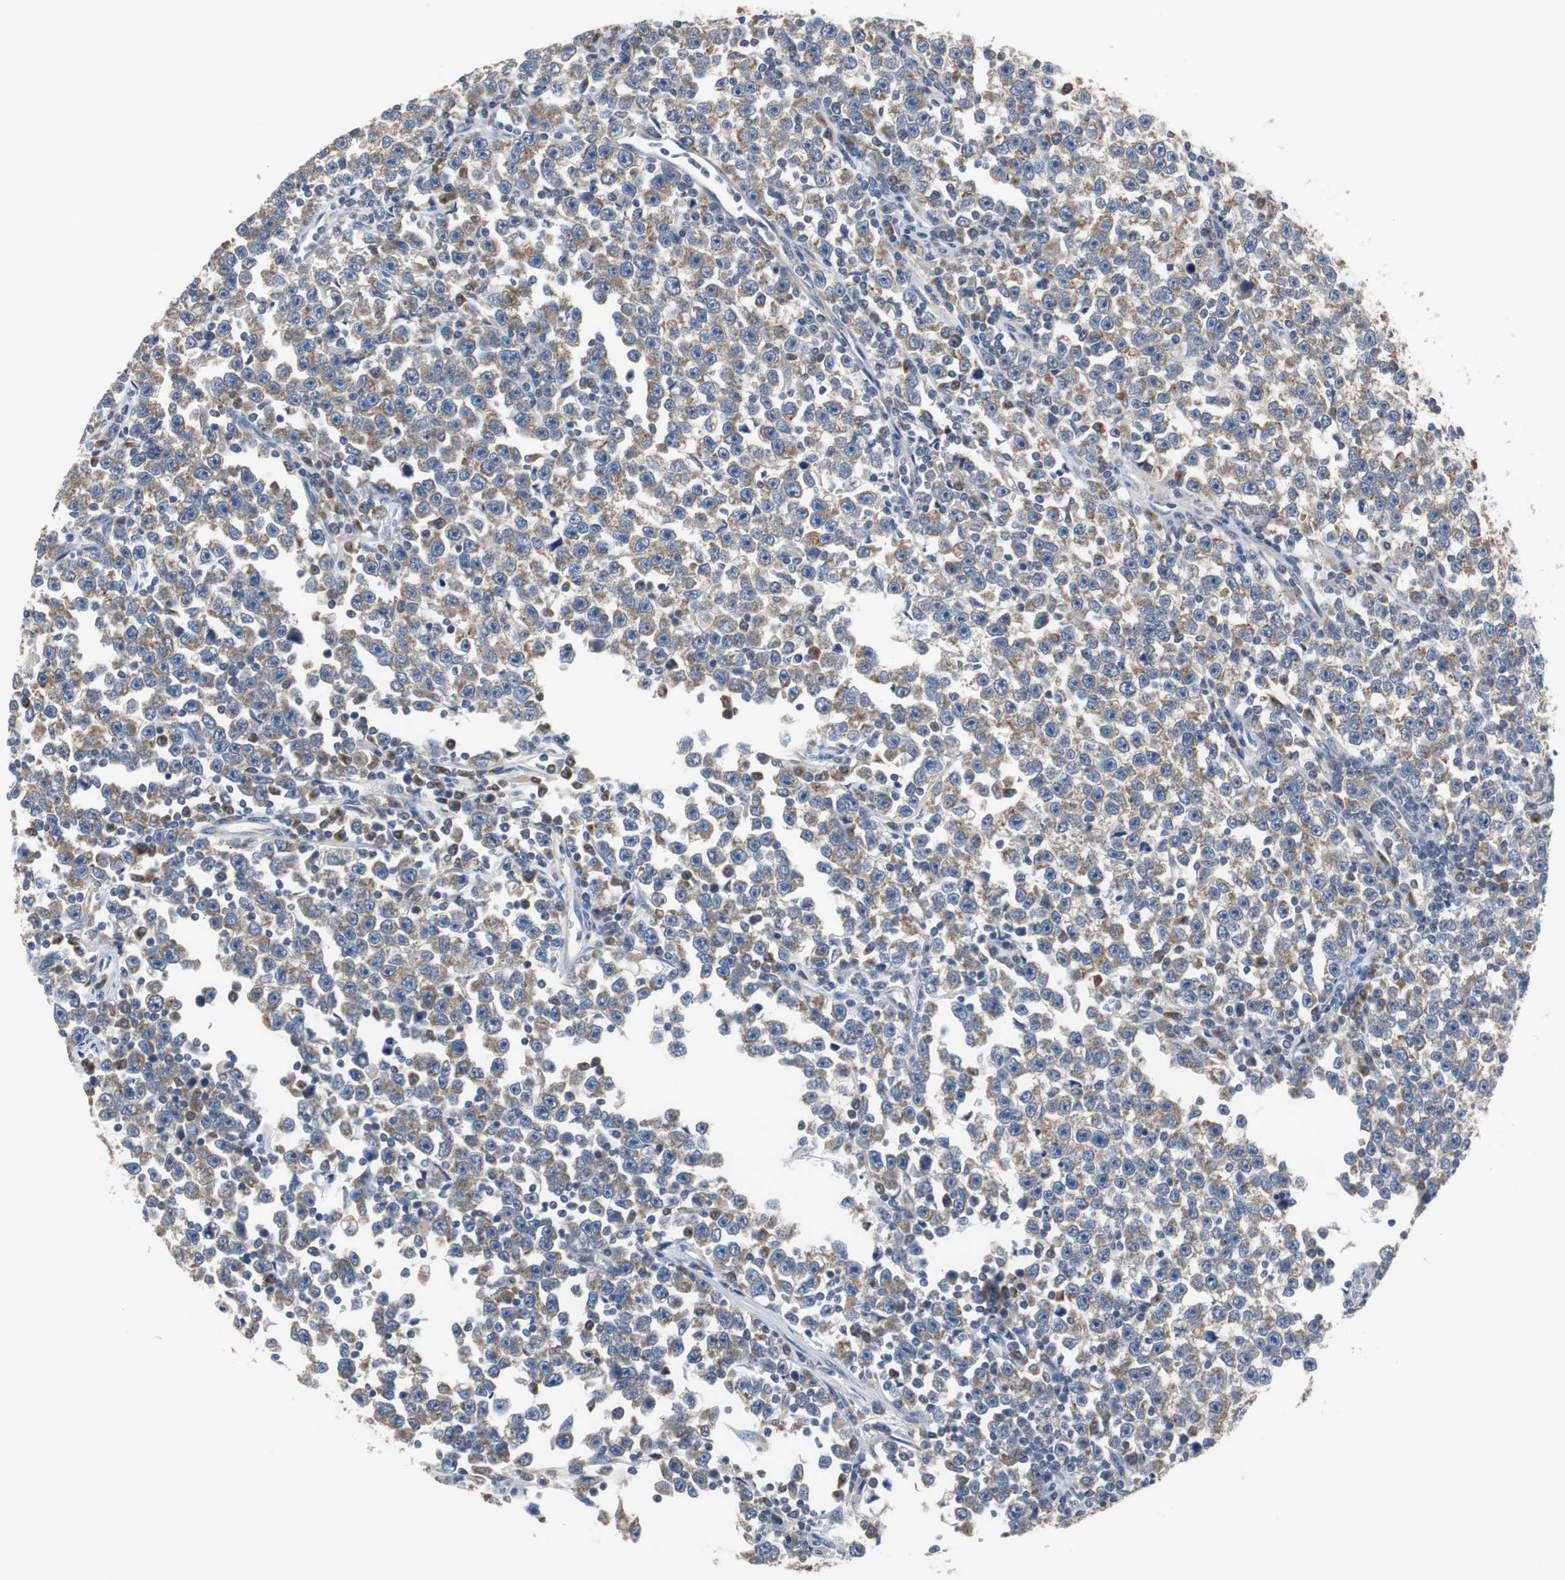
{"staining": {"intensity": "moderate", "quantity": ">75%", "location": "cytoplasmic/membranous"}, "tissue": "testis cancer", "cell_type": "Tumor cells", "image_type": "cancer", "snomed": [{"axis": "morphology", "description": "Seminoma, NOS"}, {"axis": "topography", "description": "Testis"}], "caption": "Testis cancer (seminoma) stained for a protein (brown) exhibits moderate cytoplasmic/membranous positive expression in approximately >75% of tumor cells.", "gene": "CALB2", "patient": {"sex": "male", "age": 43}}